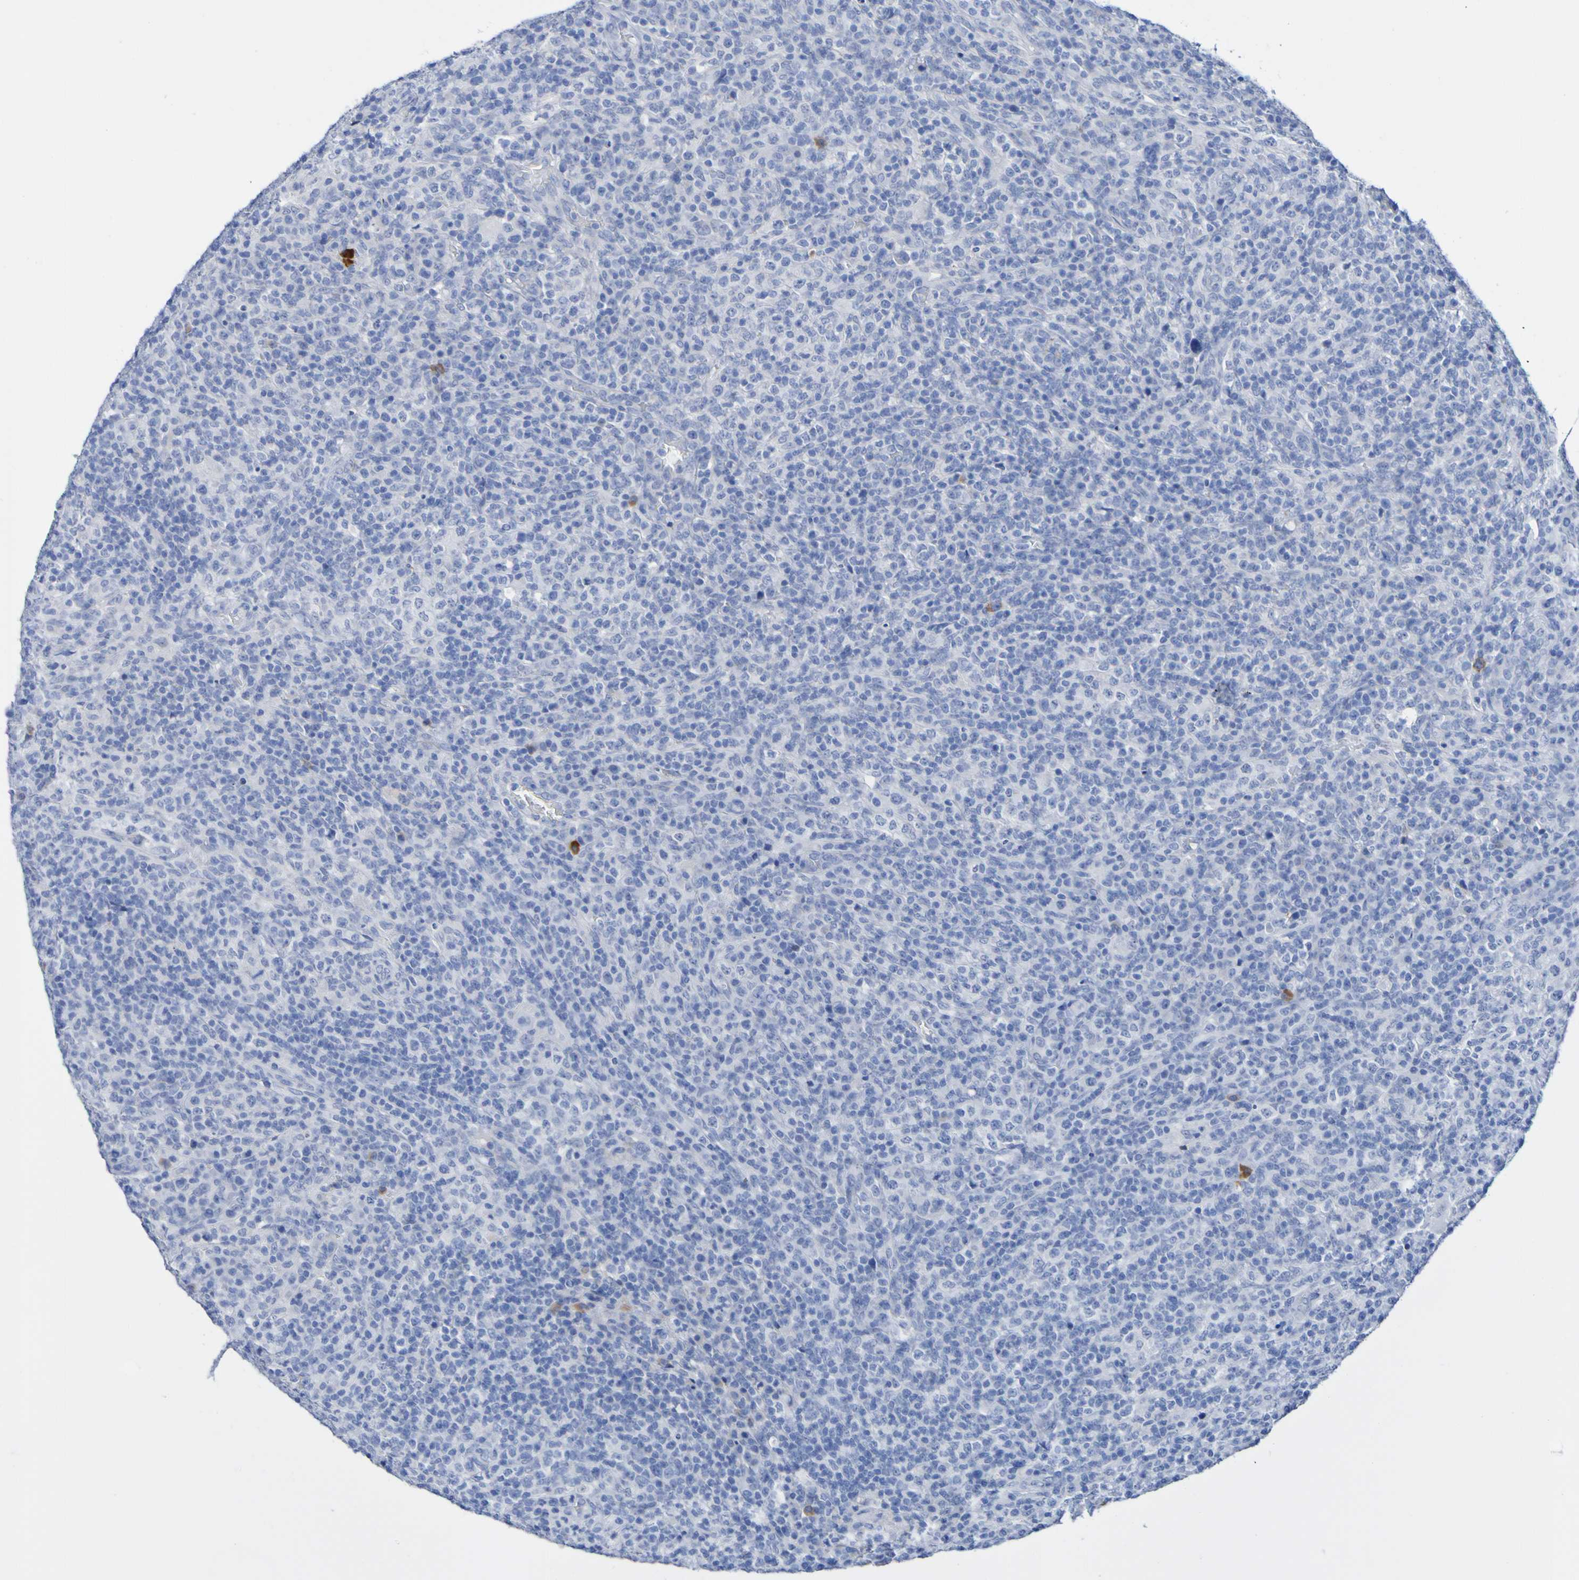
{"staining": {"intensity": "negative", "quantity": "none", "location": "none"}, "tissue": "lymphoma", "cell_type": "Tumor cells", "image_type": "cancer", "snomed": [{"axis": "morphology", "description": "Malignant lymphoma, non-Hodgkin's type, High grade"}, {"axis": "topography", "description": "Lymph node"}], "caption": "There is no significant positivity in tumor cells of malignant lymphoma, non-Hodgkin's type (high-grade).", "gene": "SGCB", "patient": {"sex": "female", "age": 76}}